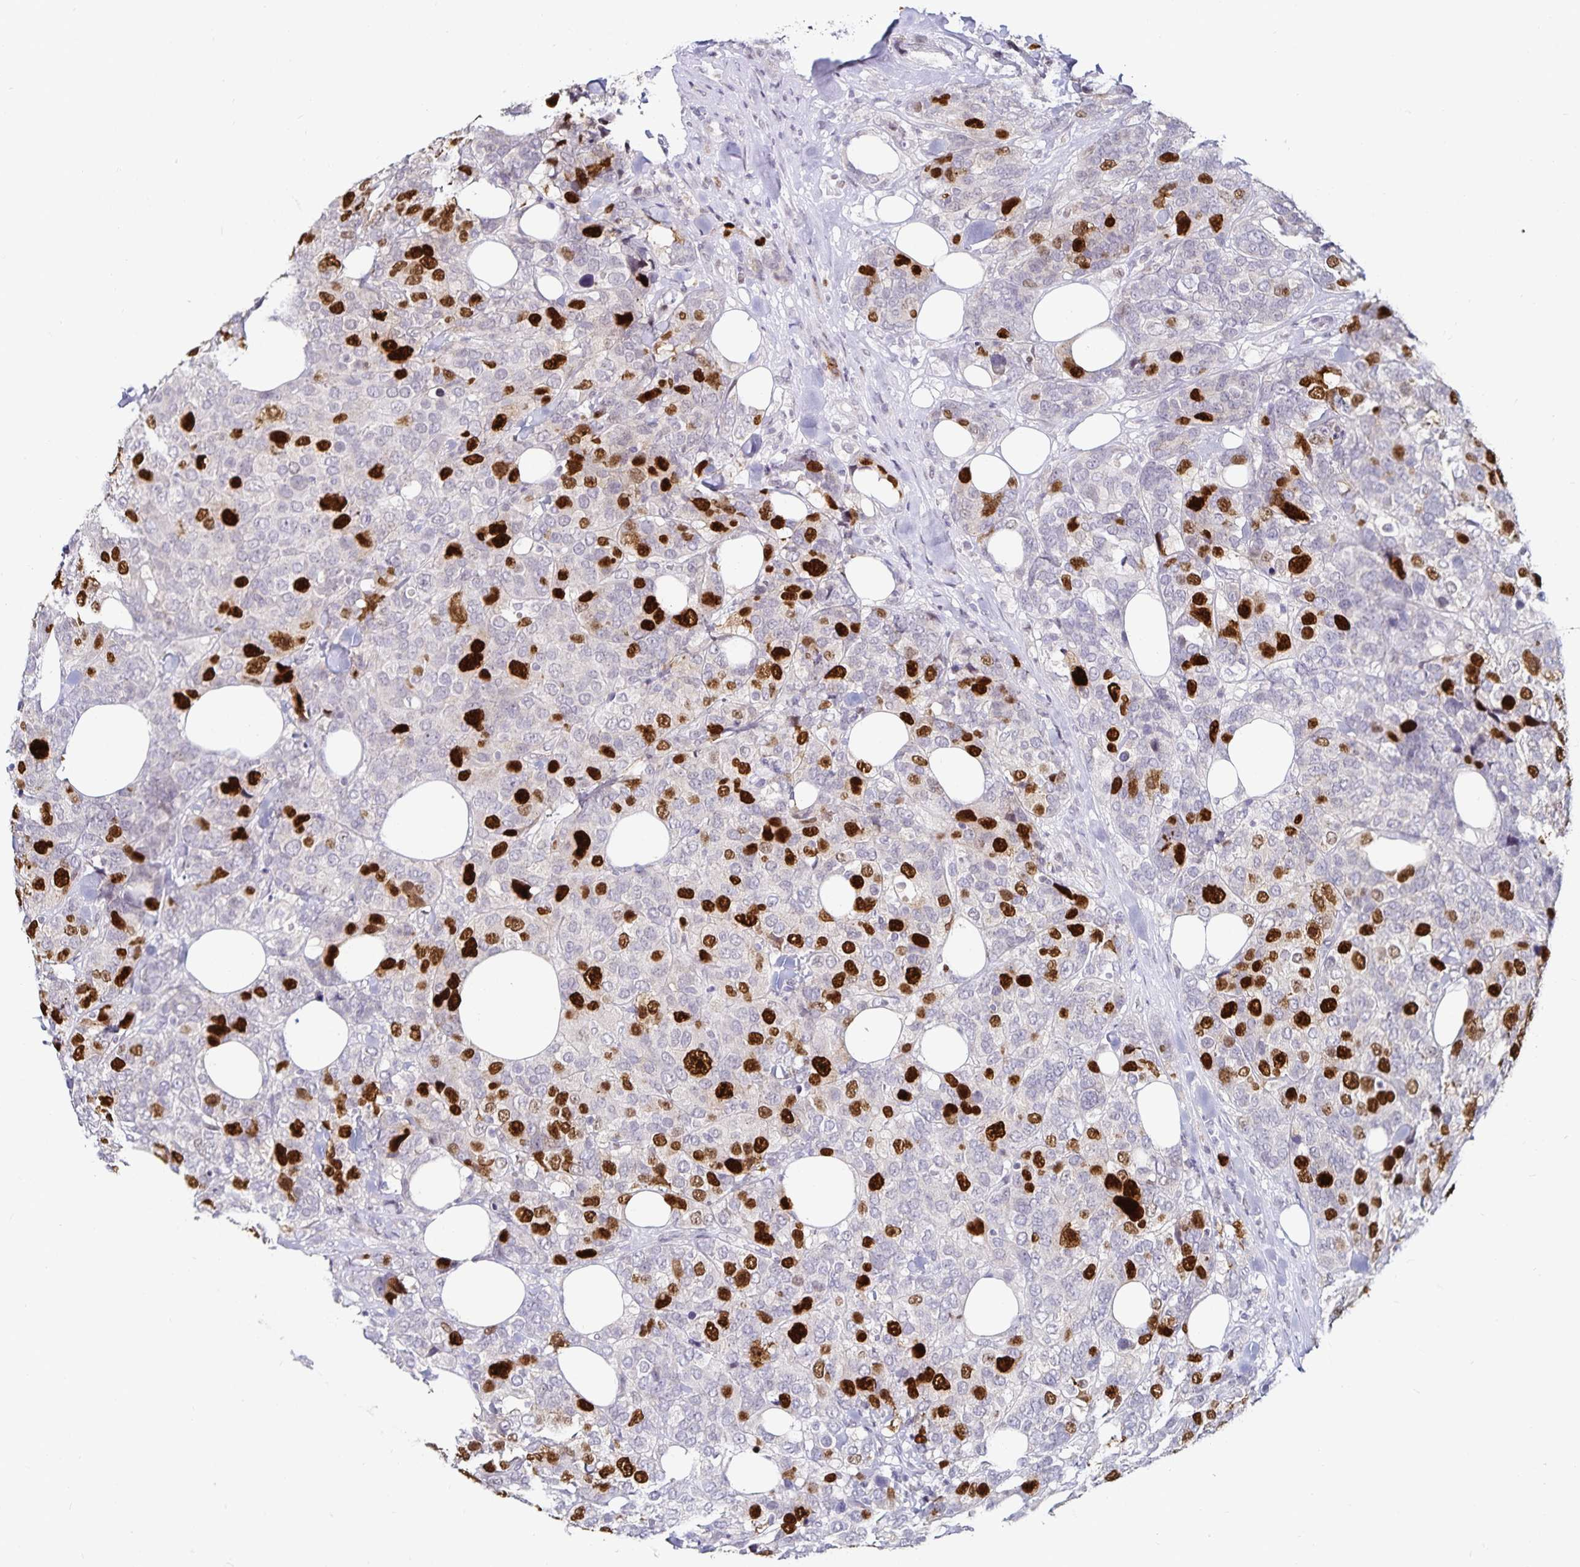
{"staining": {"intensity": "strong", "quantity": "25%-75%", "location": "nuclear"}, "tissue": "breast cancer", "cell_type": "Tumor cells", "image_type": "cancer", "snomed": [{"axis": "morphology", "description": "Lobular carcinoma"}, {"axis": "topography", "description": "Breast"}], "caption": "Protein staining displays strong nuclear positivity in approximately 25%-75% of tumor cells in breast cancer.", "gene": "ANLN", "patient": {"sex": "female", "age": 59}}